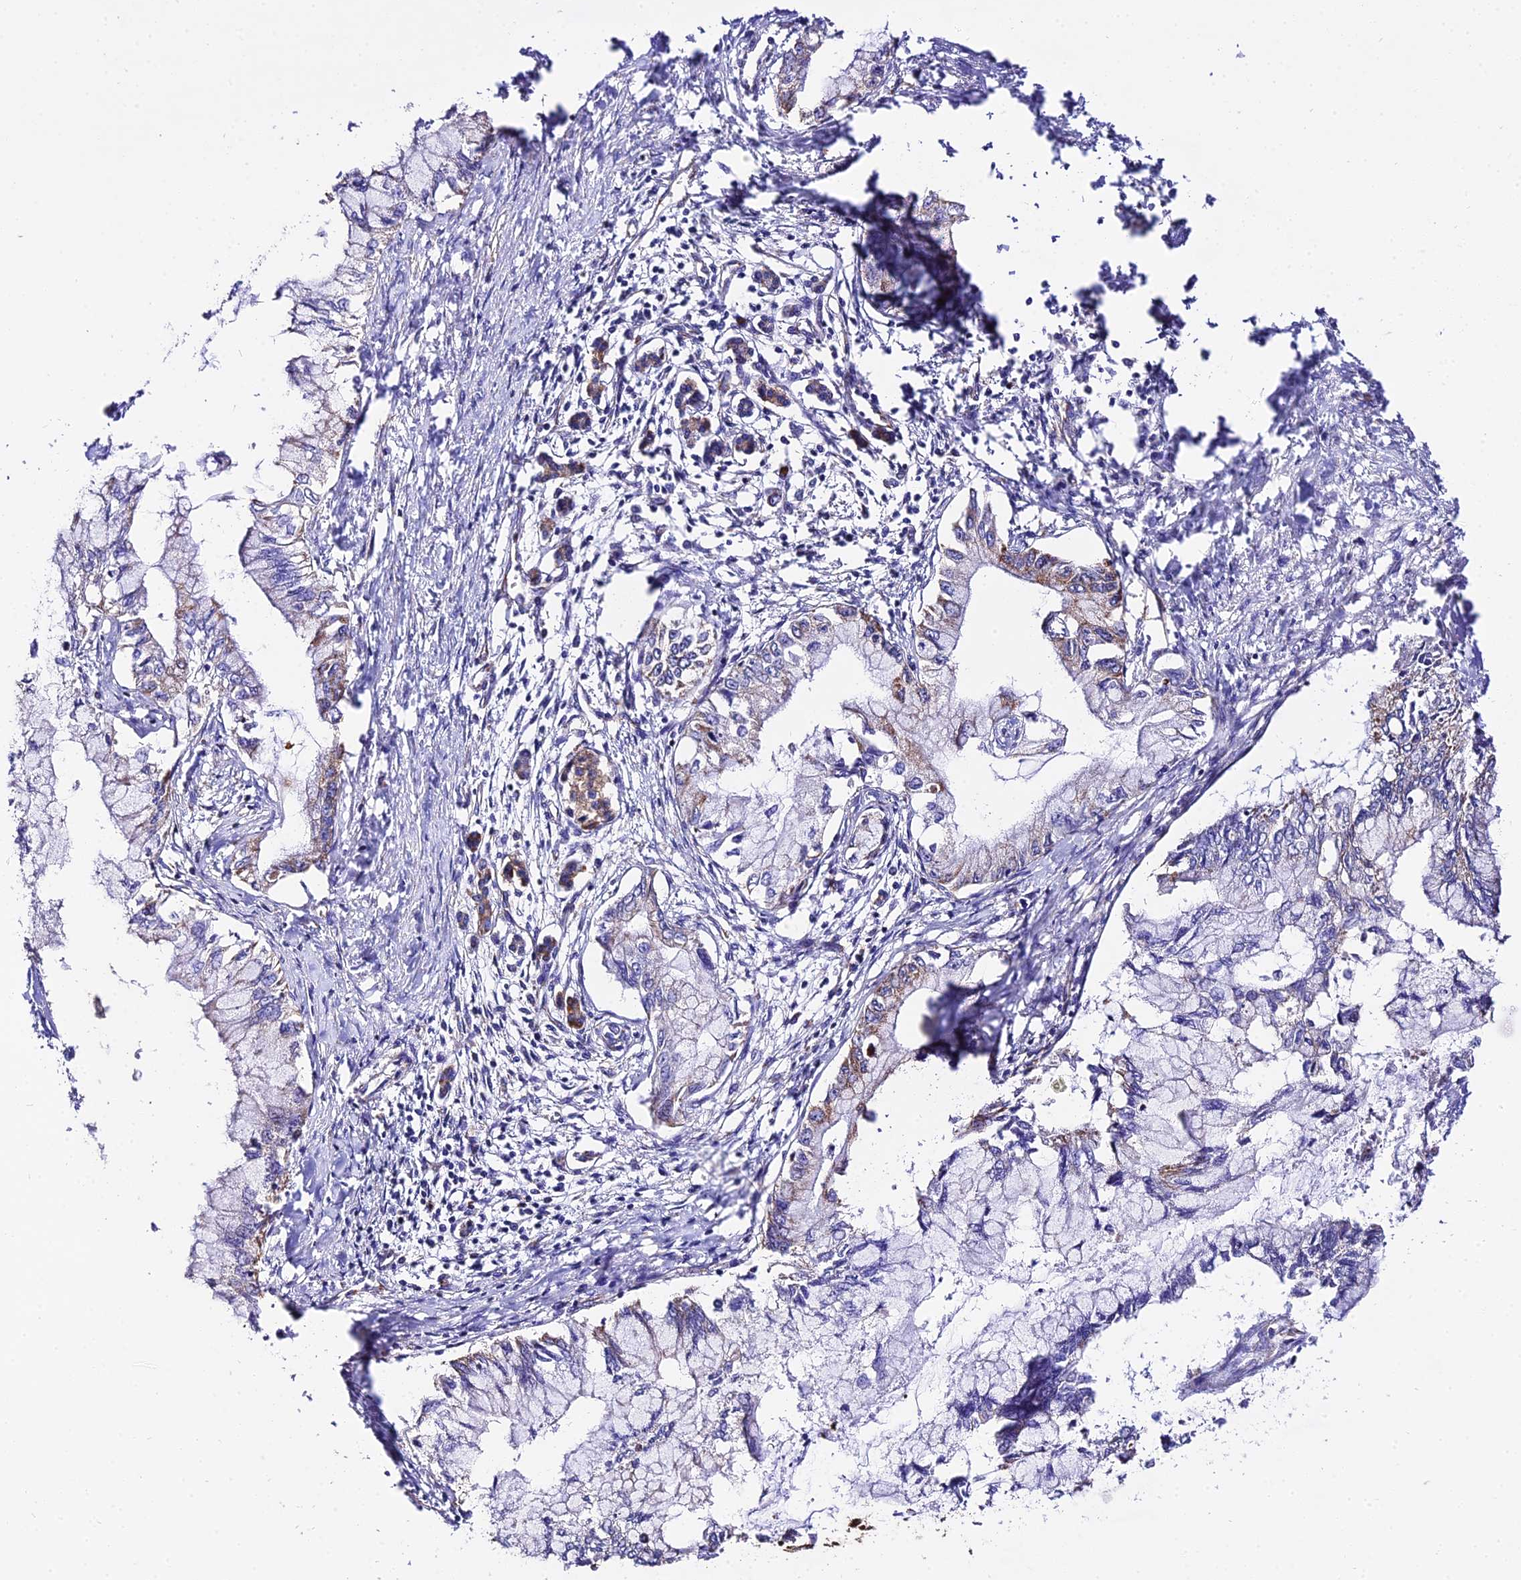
{"staining": {"intensity": "moderate", "quantity": "<25%", "location": "cytoplasmic/membranous"}, "tissue": "pancreatic cancer", "cell_type": "Tumor cells", "image_type": "cancer", "snomed": [{"axis": "morphology", "description": "Adenocarcinoma, NOS"}, {"axis": "topography", "description": "Pancreas"}], "caption": "A micrograph of human pancreatic cancer stained for a protein demonstrates moderate cytoplasmic/membranous brown staining in tumor cells.", "gene": "OCIAD1", "patient": {"sex": "male", "age": 48}}